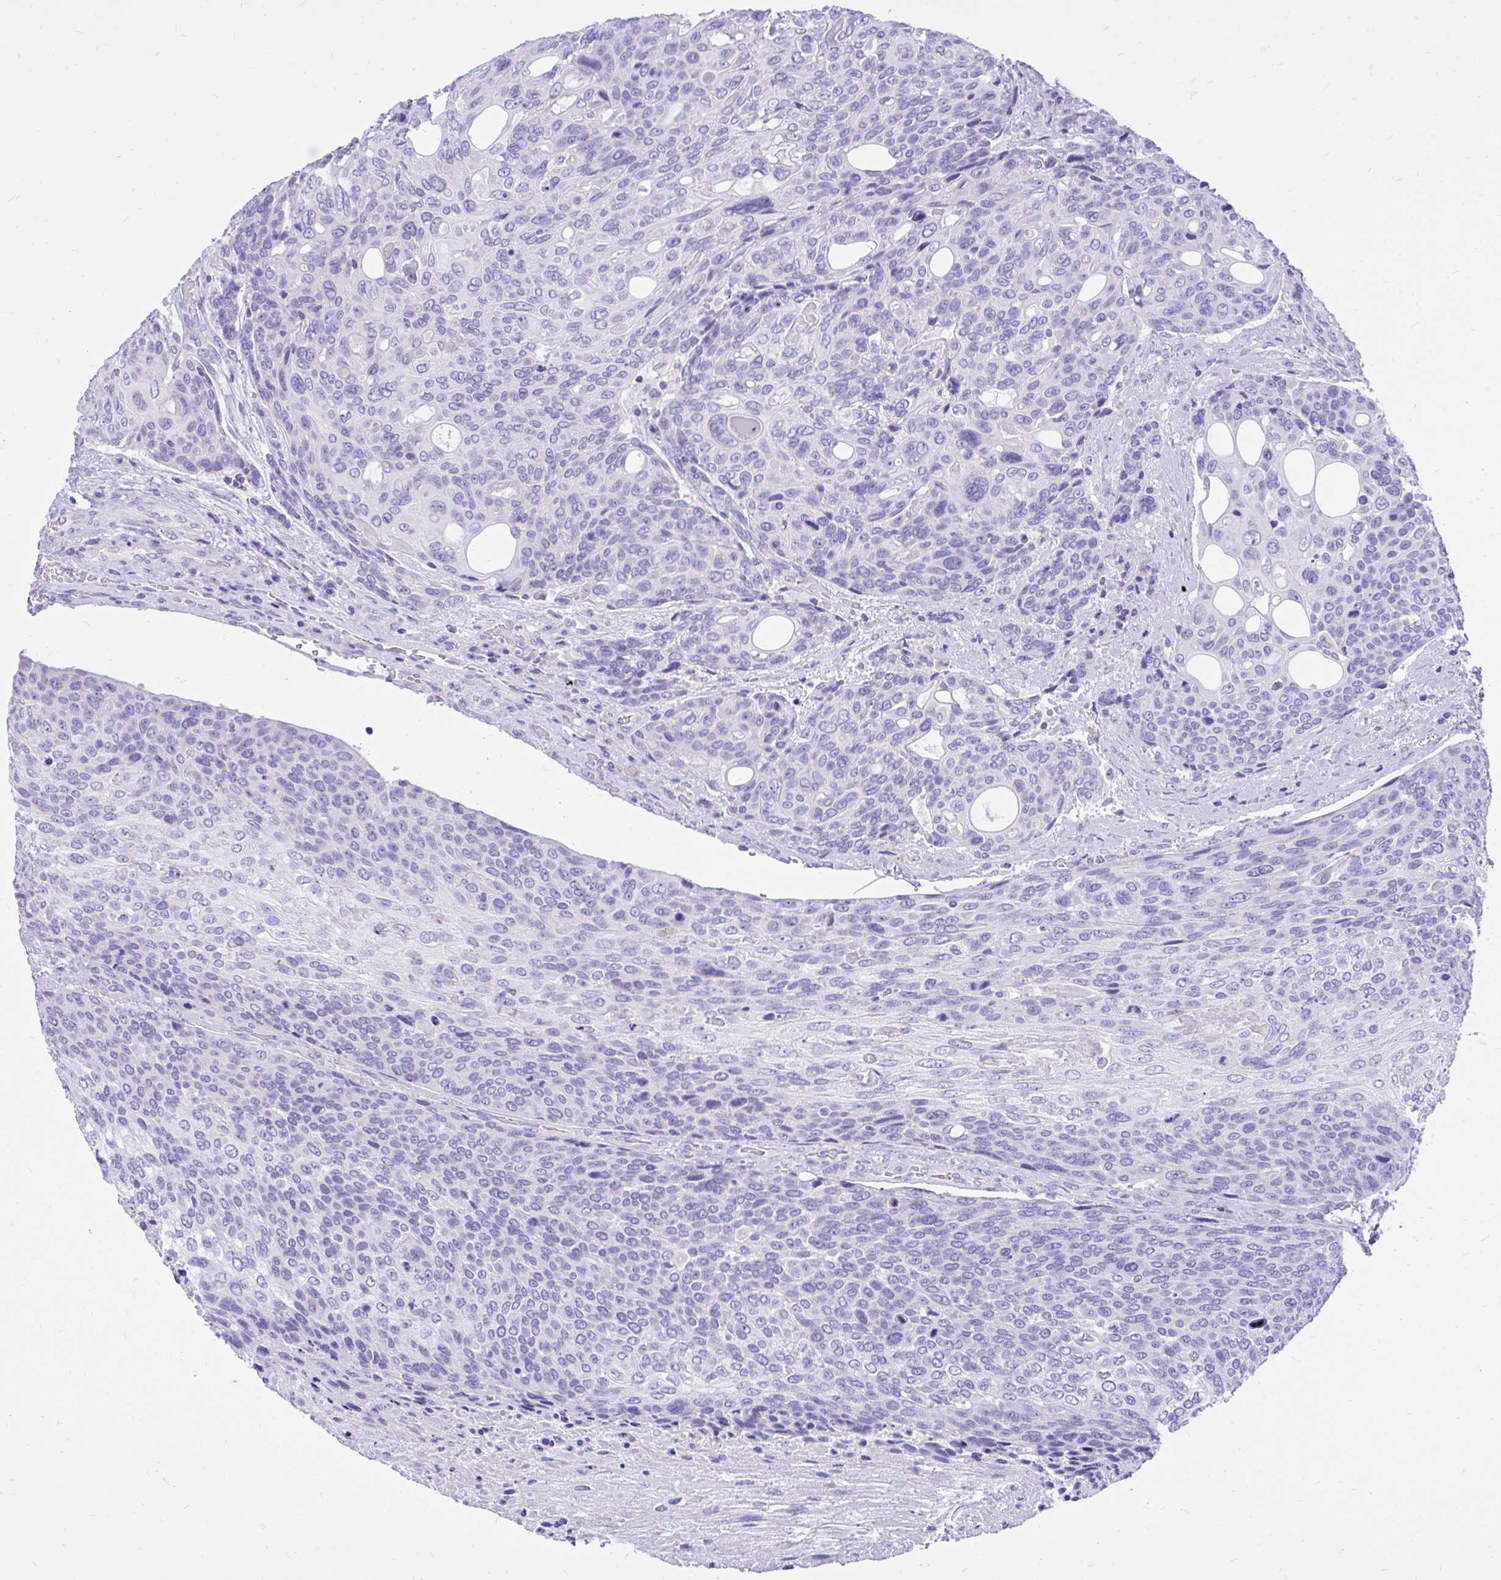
{"staining": {"intensity": "negative", "quantity": "none", "location": "none"}, "tissue": "urothelial cancer", "cell_type": "Tumor cells", "image_type": "cancer", "snomed": [{"axis": "morphology", "description": "Urothelial carcinoma, High grade"}, {"axis": "topography", "description": "Urinary bladder"}], "caption": "There is no significant staining in tumor cells of high-grade urothelial carcinoma.", "gene": "MON1A", "patient": {"sex": "female", "age": 70}}